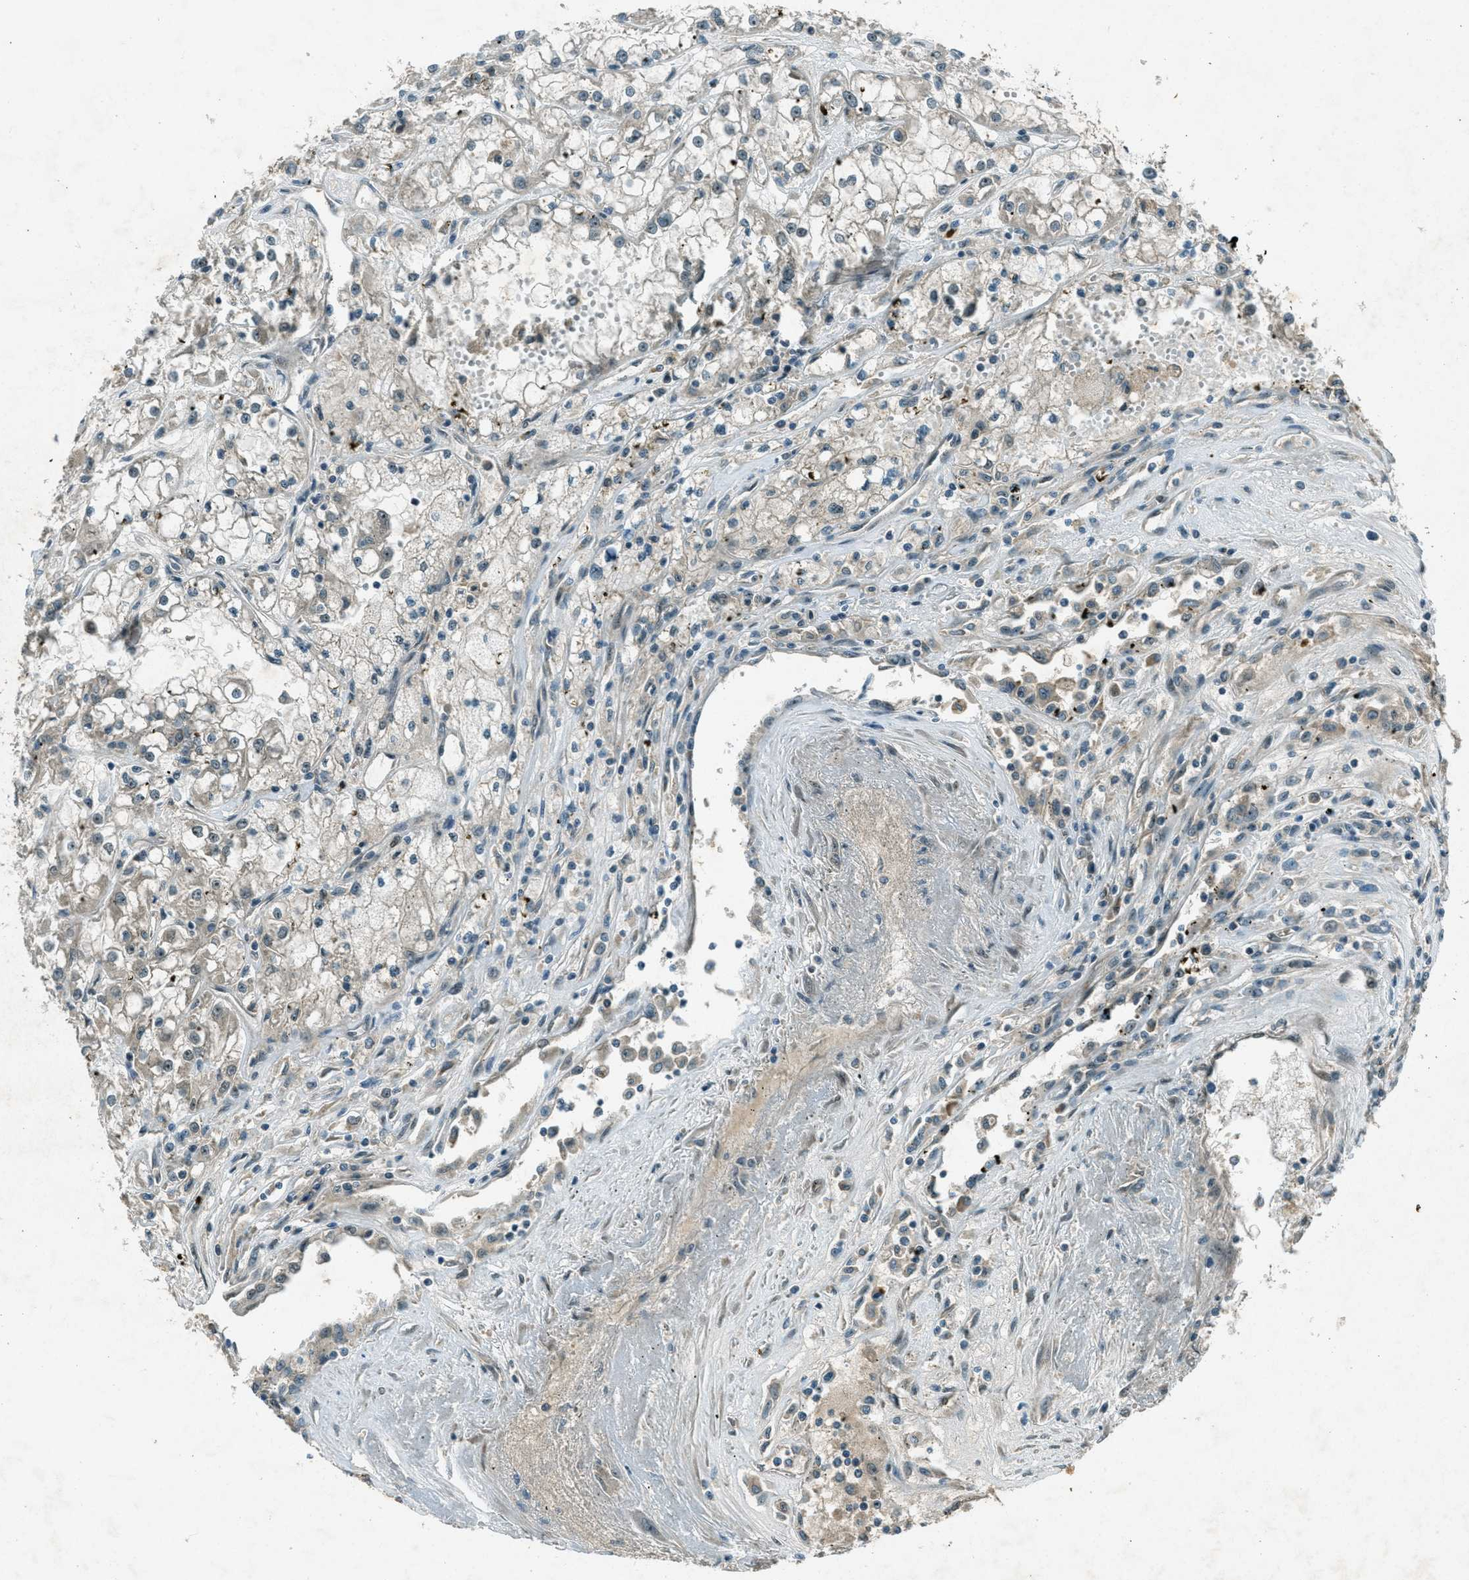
{"staining": {"intensity": "negative", "quantity": "none", "location": "none"}, "tissue": "renal cancer", "cell_type": "Tumor cells", "image_type": "cancer", "snomed": [{"axis": "morphology", "description": "Adenocarcinoma, NOS"}, {"axis": "topography", "description": "Kidney"}], "caption": "Adenocarcinoma (renal) was stained to show a protein in brown. There is no significant expression in tumor cells. (DAB immunohistochemistry (IHC) with hematoxylin counter stain).", "gene": "STK11", "patient": {"sex": "female", "age": 52}}